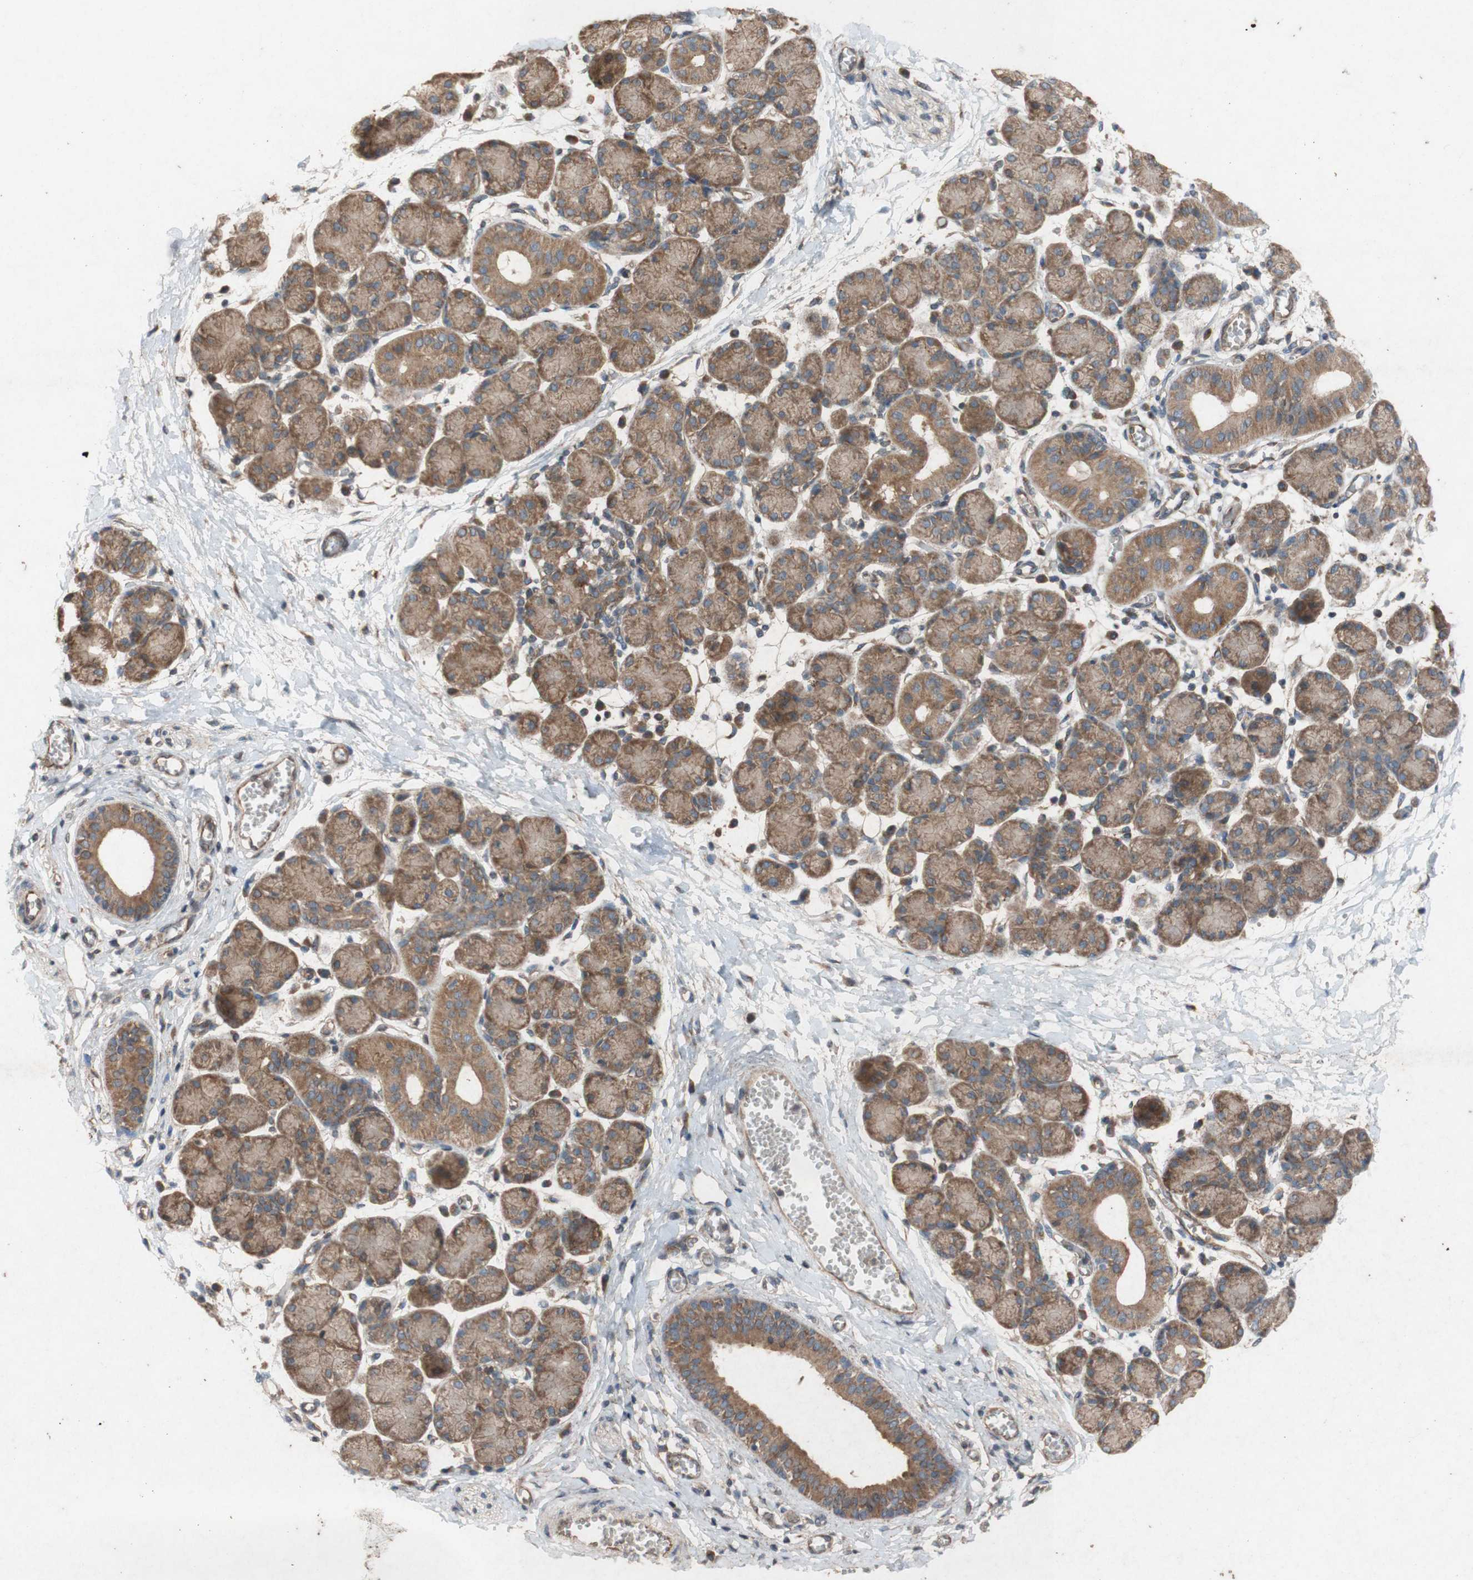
{"staining": {"intensity": "moderate", "quantity": ">75%", "location": "cytoplasmic/membranous"}, "tissue": "salivary gland", "cell_type": "Glandular cells", "image_type": "normal", "snomed": [{"axis": "morphology", "description": "Normal tissue, NOS"}, {"axis": "morphology", "description": "Inflammation, NOS"}, {"axis": "topography", "description": "Lymph node"}, {"axis": "topography", "description": "Salivary gland"}], "caption": "Glandular cells reveal medium levels of moderate cytoplasmic/membranous positivity in about >75% of cells in unremarkable human salivary gland.", "gene": "TST", "patient": {"sex": "male", "age": 3}}